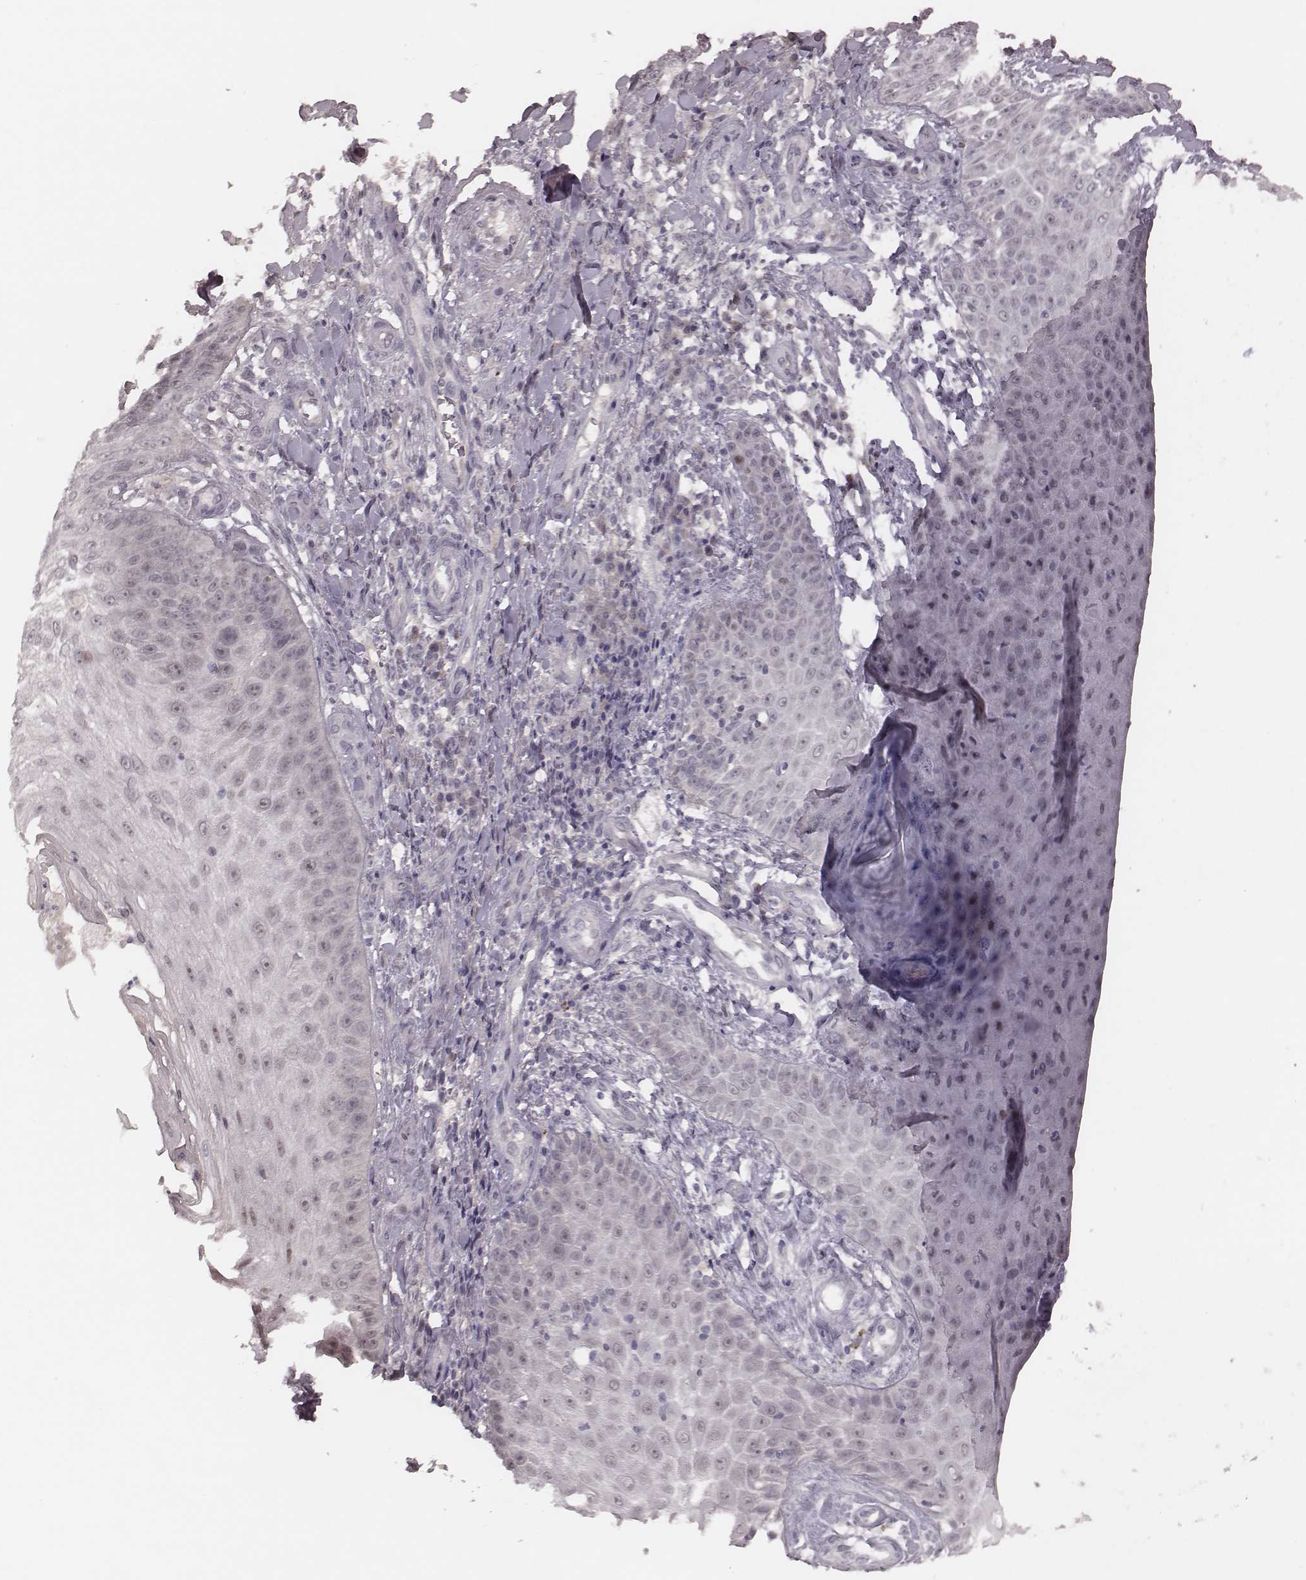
{"staining": {"intensity": "negative", "quantity": "none", "location": "none"}, "tissue": "skin cancer", "cell_type": "Tumor cells", "image_type": "cancer", "snomed": [{"axis": "morphology", "description": "Squamous cell carcinoma, NOS"}, {"axis": "topography", "description": "Skin"}], "caption": "The micrograph displays no staining of tumor cells in skin cancer (squamous cell carcinoma).", "gene": "FAM13B", "patient": {"sex": "male", "age": 70}}